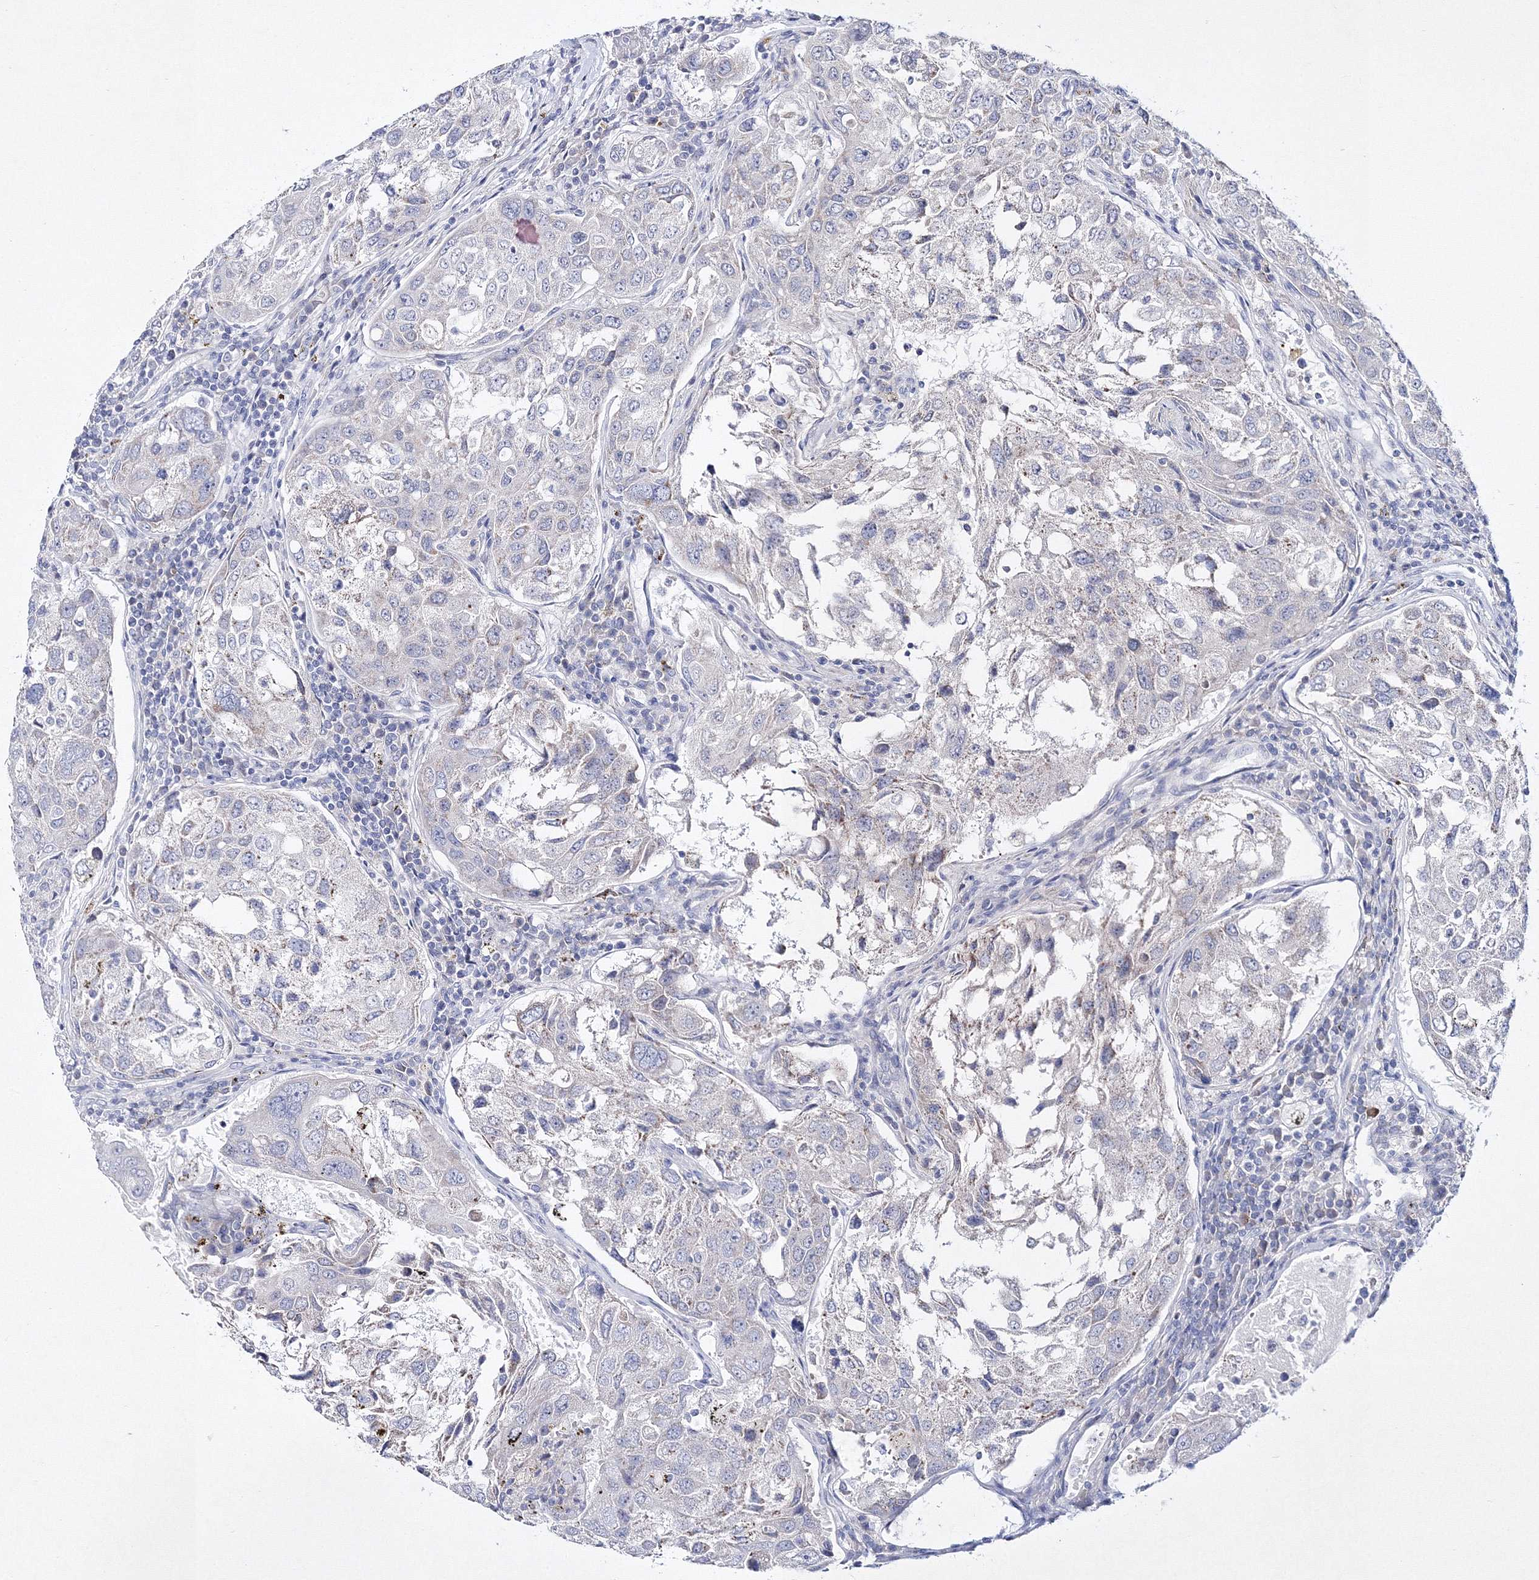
{"staining": {"intensity": "weak", "quantity": "<25%", "location": "cytoplasmic/membranous"}, "tissue": "urothelial cancer", "cell_type": "Tumor cells", "image_type": "cancer", "snomed": [{"axis": "morphology", "description": "Urothelial carcinoma, High grade"}, {"axis": "topography", "description": "Lymph node"}, {"axis": "topography", "description": "Urinary bladder"}], "caption": "The photomicrograph shows no significant expression in tumor cells of high-grade urothelial carcinoma.", "gene": "NEU4", "patient": {"sex": "male", "age": 51}}